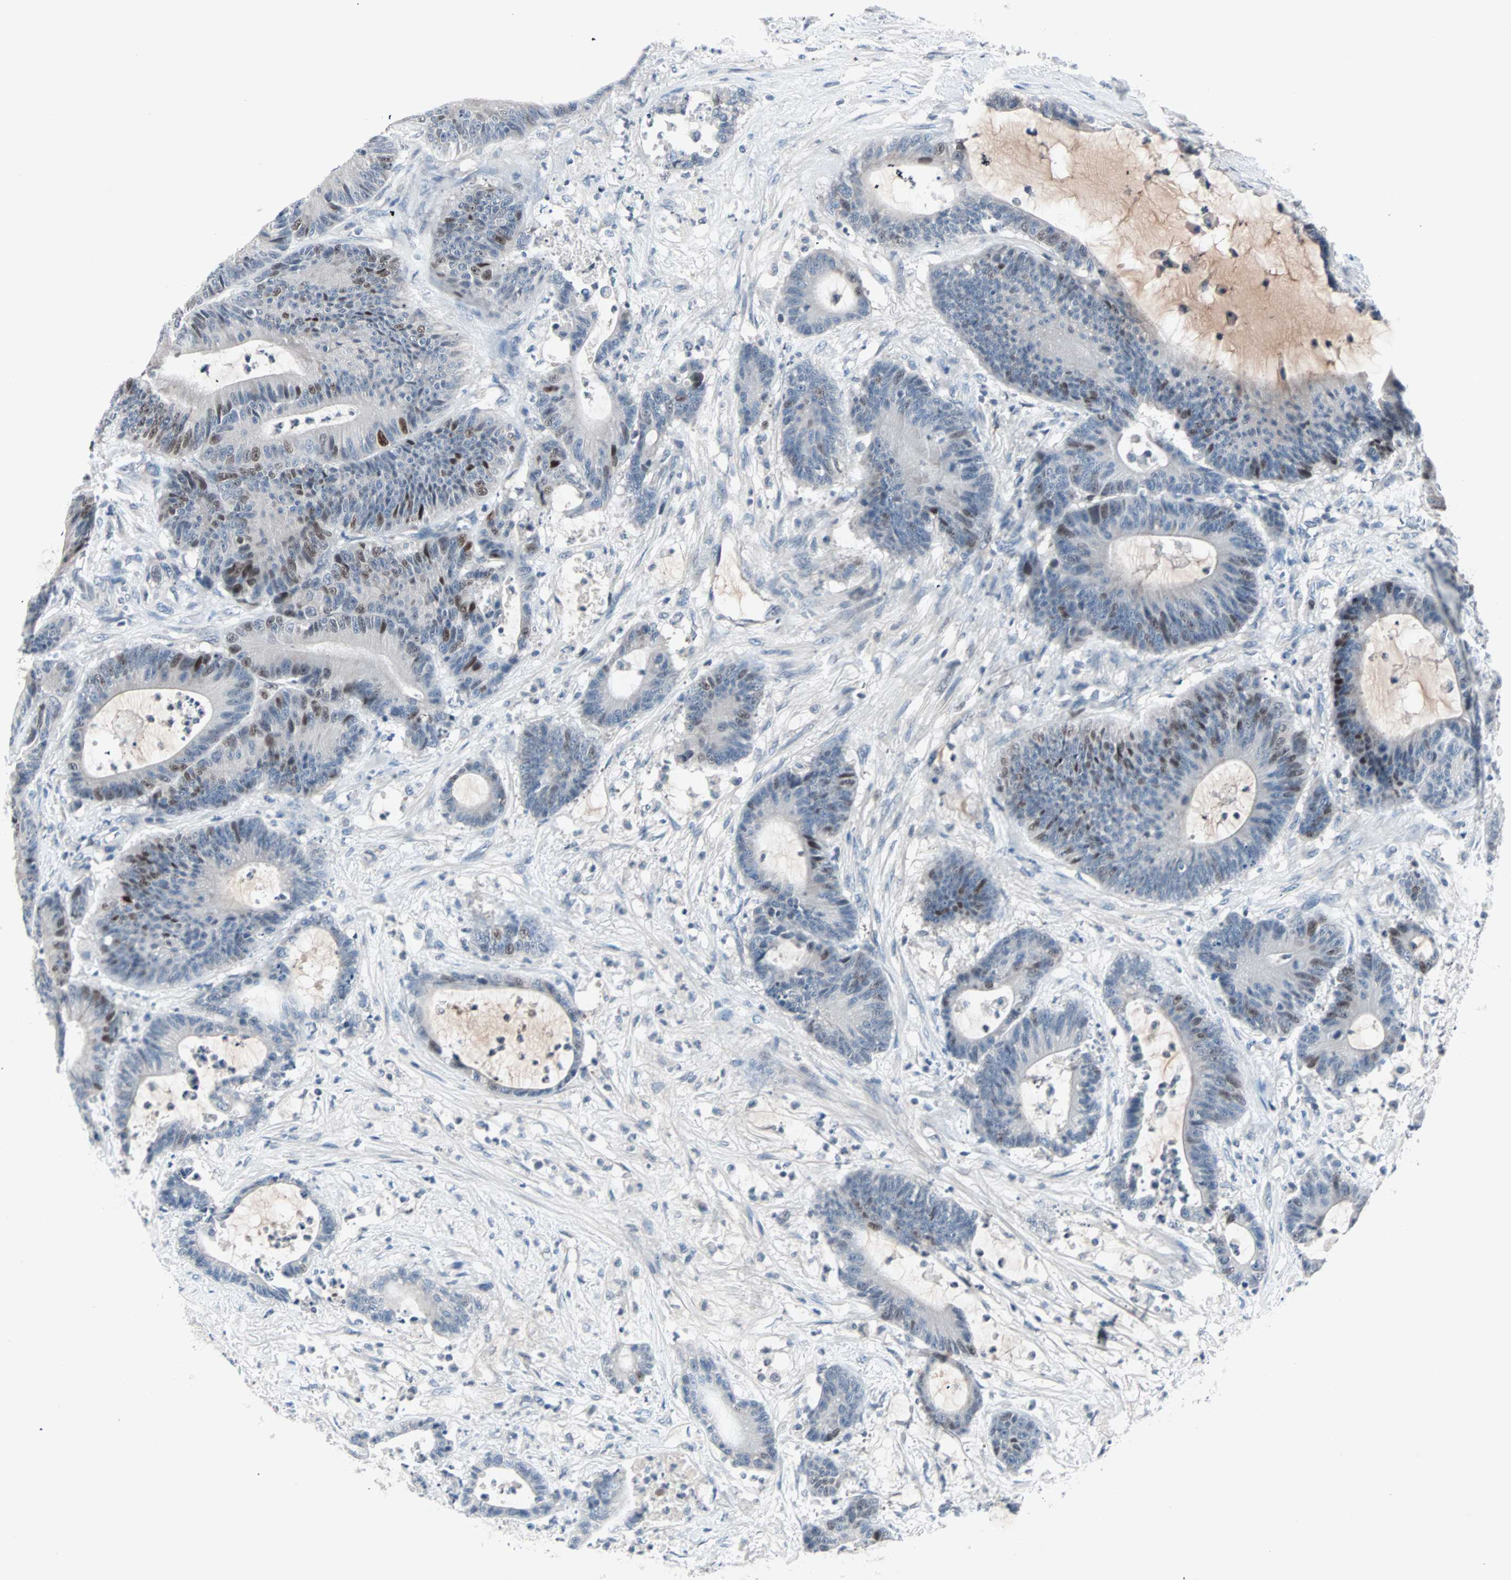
{"staining": {"intensity": "strong", "quantity": "<25%", "location": "nuclear"}, "tissue": "colorectal cancer", "cell_type": "Tumor cells", "image_type": "cancer", "snomed": [{"axis": "morphology", "description": "Adenocarcinoma, NOS"}, {"axis": "topography", "description": "Colon"}], "caption": "The immunohistochemical stain highlights strong nuclear staining in tumor cells of adenocarcinoma (colorectal) tissue.", "gene": "CCNE2", "patient": {"sex": "female", "age": 84}}